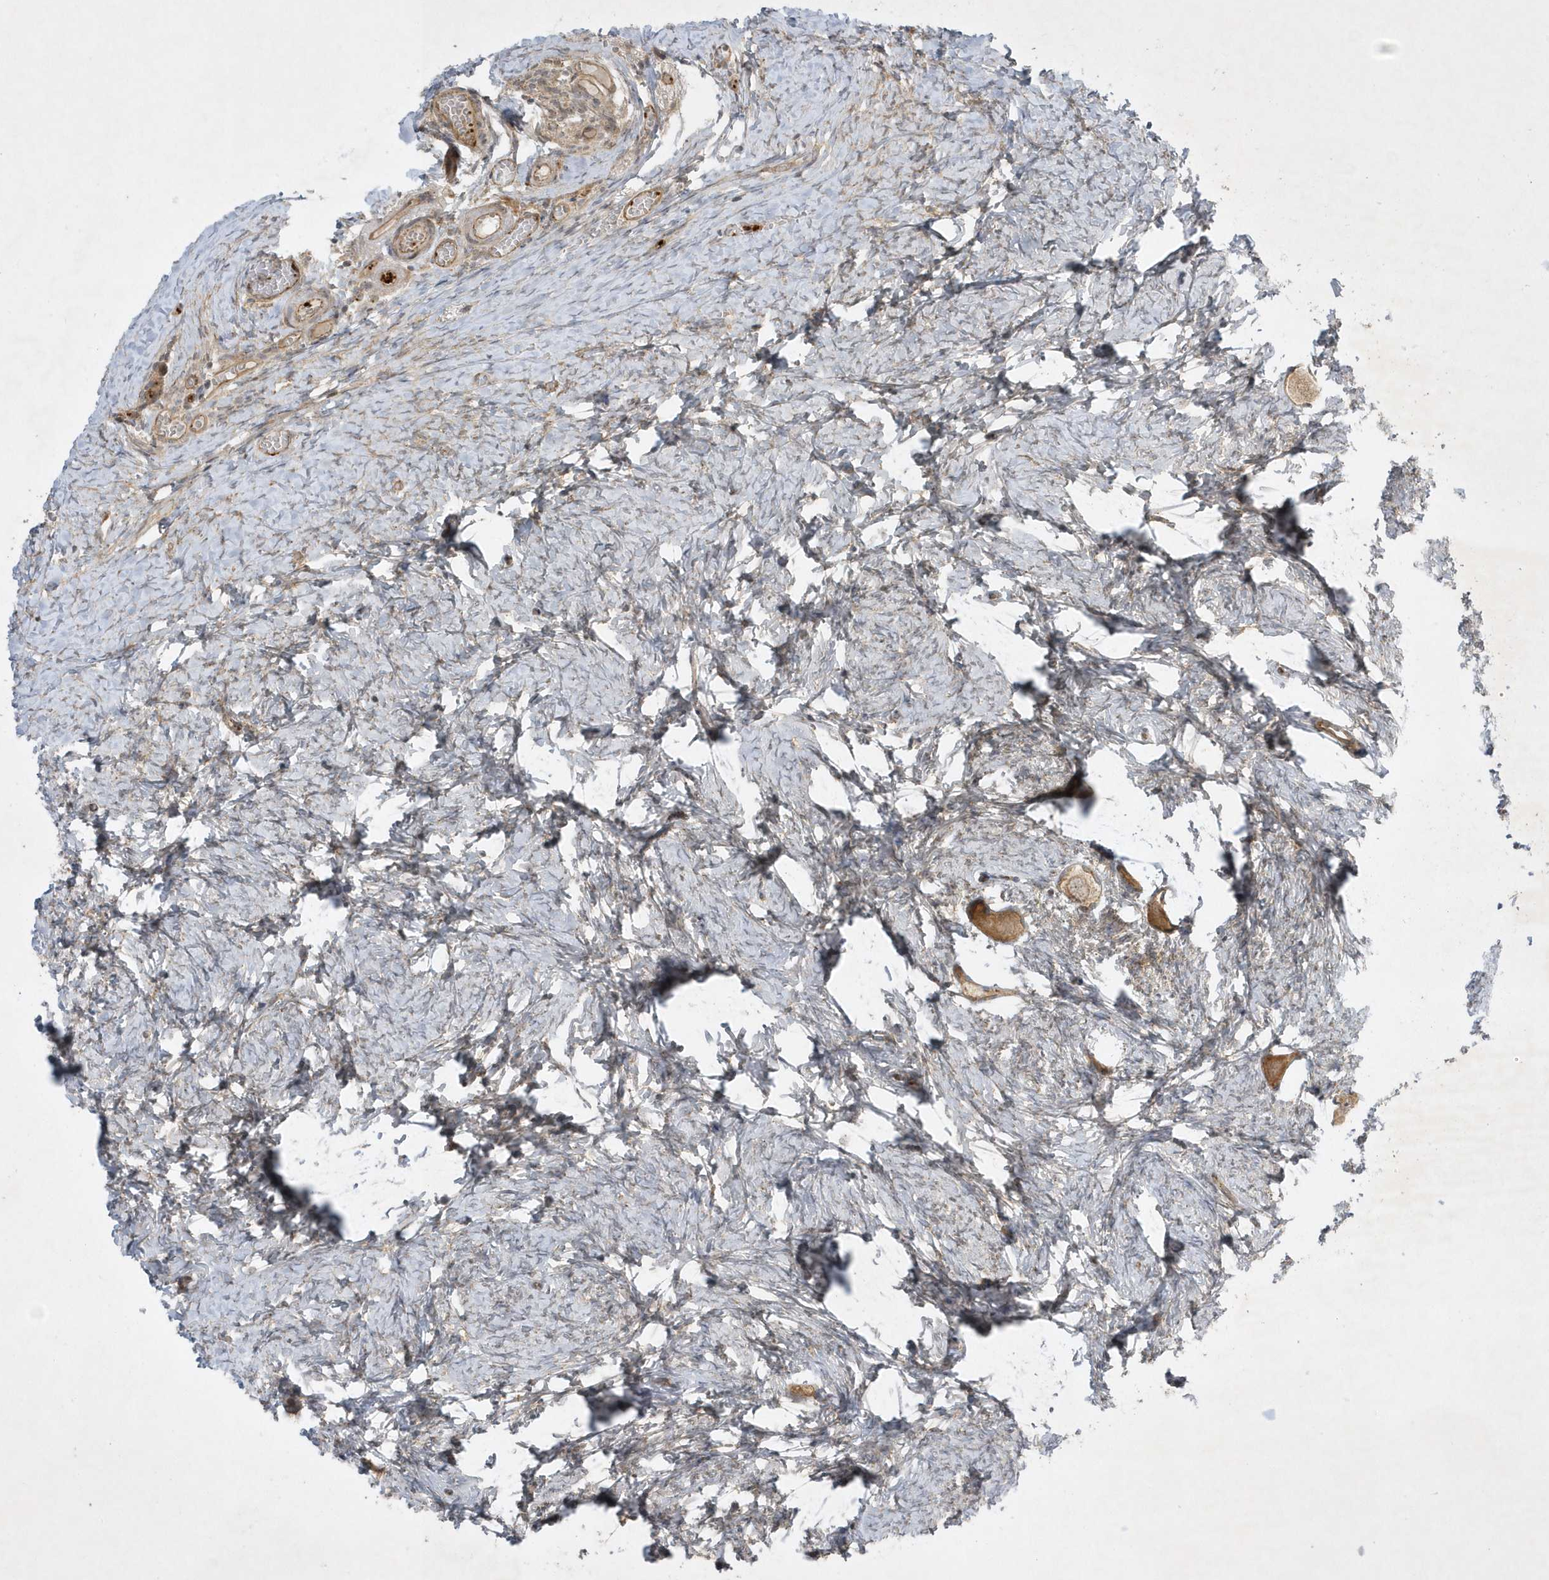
{"staining": {"intensity": "moderate", "quantity": ">75%", "location": "cytoplasmic/membranous"}, "tissue": "ovary", "cell_type": "Follicle cells", "image_type": "normal", "snomed": [{"axis": "morphology", "description": "Normal tissue, NOS"}, {"axis": "topography", "description": "Ovary"}], "caption": "Benign ovary shows moderate cytoplasmic/membranous expression in approximately >75% of follicle cells.", "gene": "NAF1", "patient": {"sex": "female", "age": 27}}